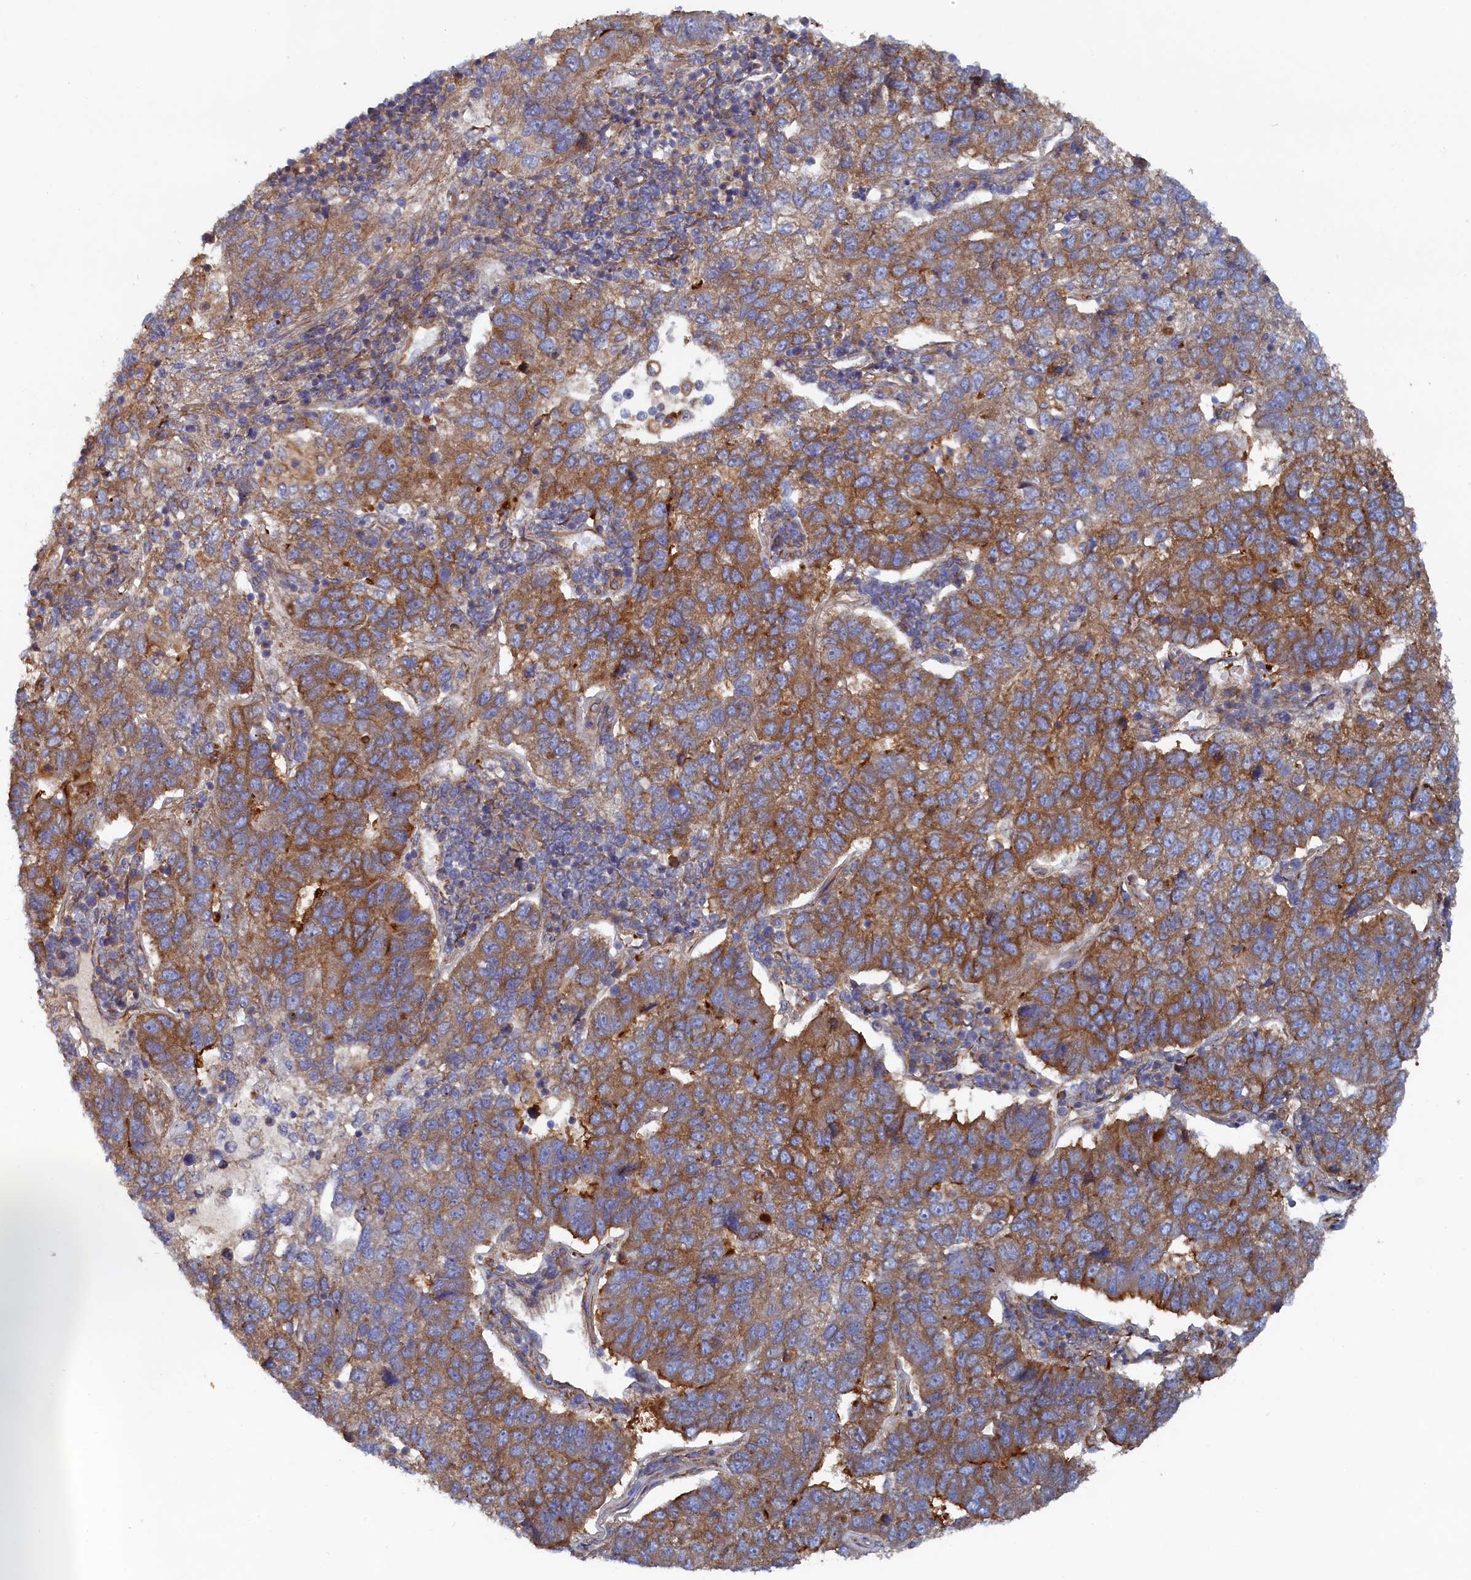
{"staining": {"intensity": "moderate", "quantity": ">75%", "location": "cytoplasmic/membranous"}, "tissue": "pancreatic cancer", "cell_type": "Tumor cells", "image_type": "cancer", "snomed": [{"axis": "morphology", "description": "Adenocarcinoma, NOS"}, {"axis": "topography", "description": "Pancreas"}], "caption": "Moderate cytoplasmic/membranous staining is appreciated in about >75% of tumor cells in pancreatic cancer (adenocarcinoma).", "gene": "TMEM196", "patient": {"sex": "female", "age": 61}}